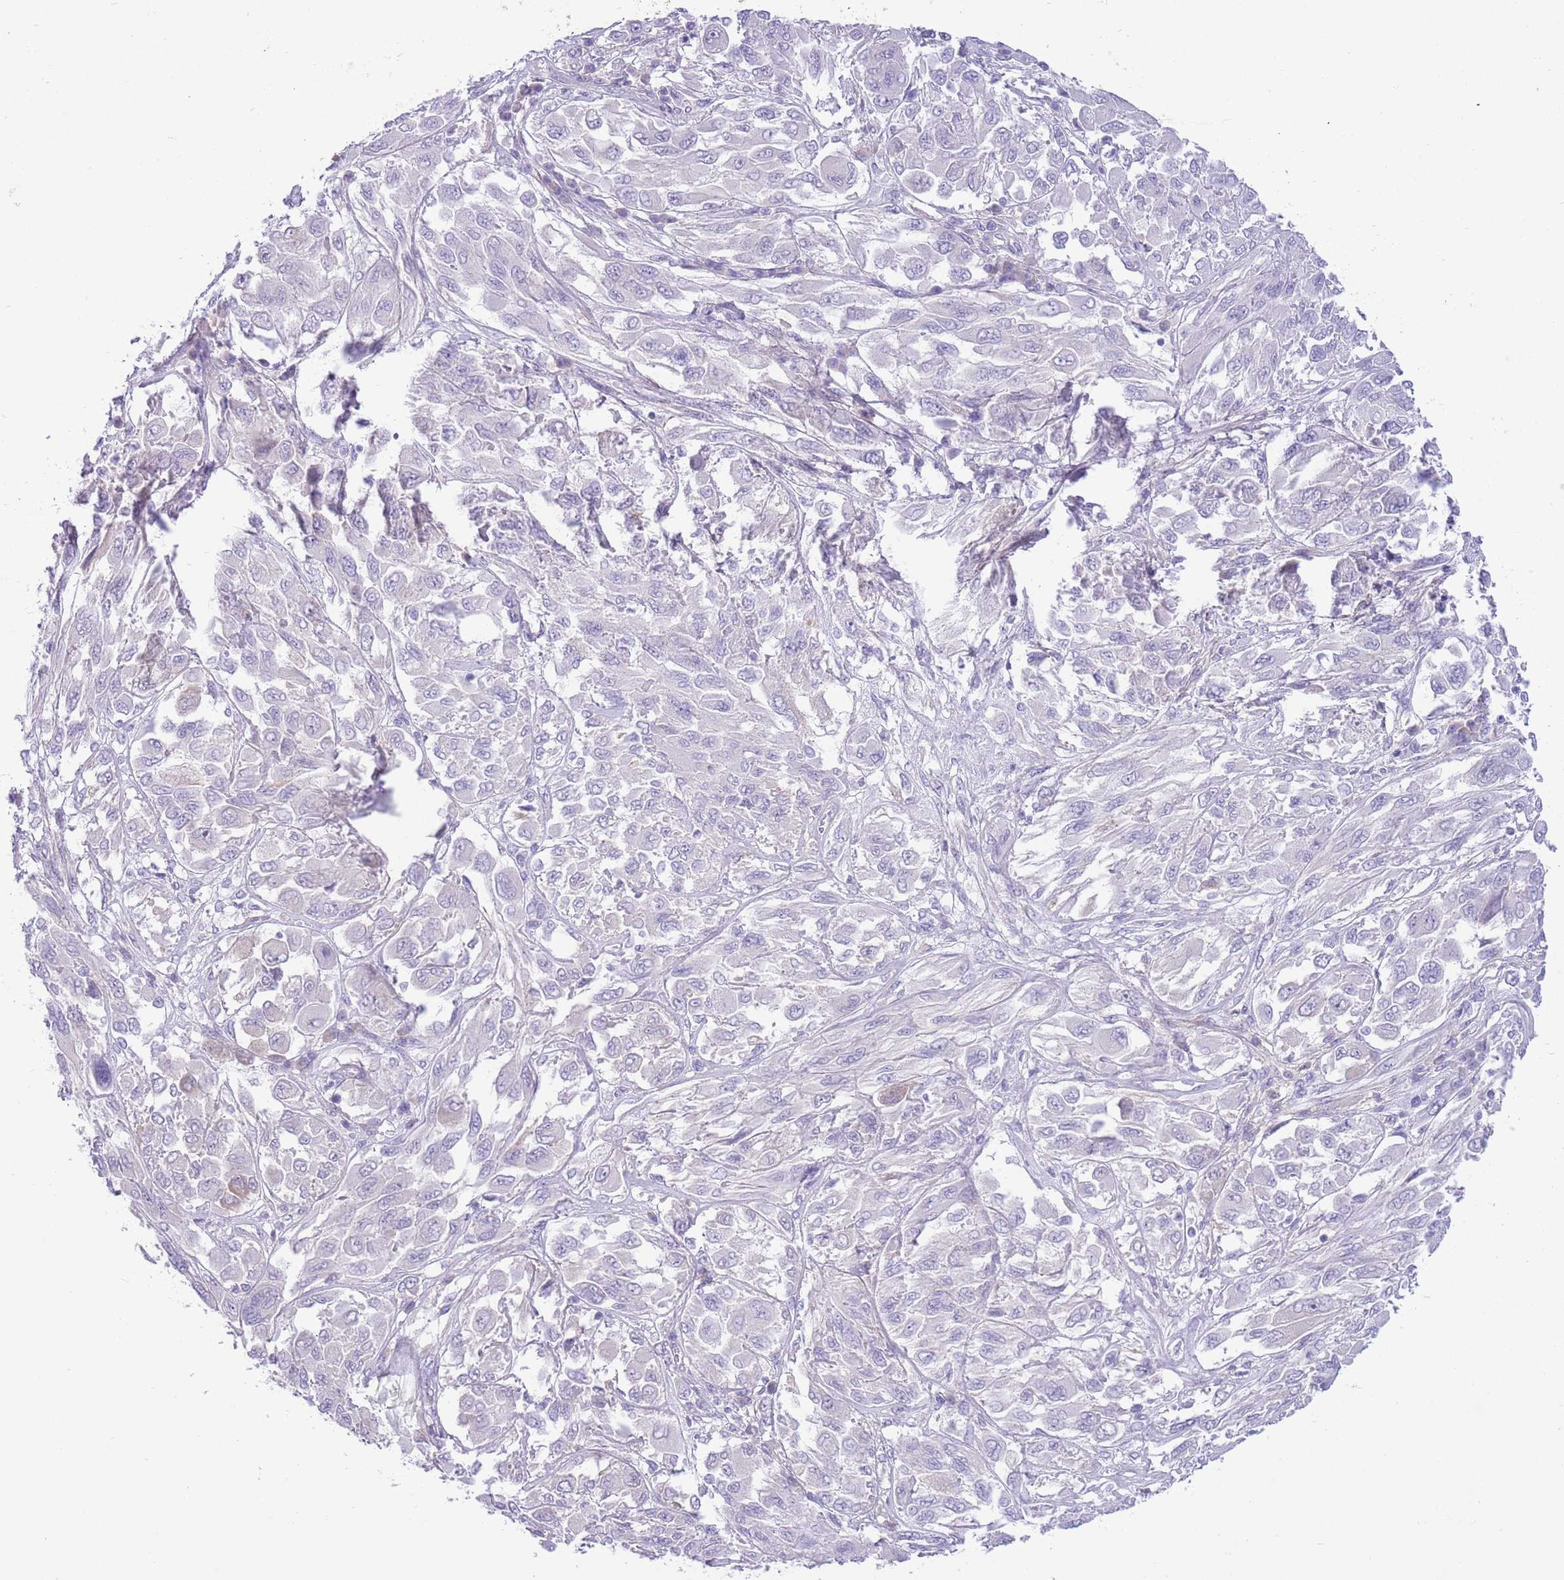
{"staining": {"intensity": "negative", "quantity": "none", "location": "none"}, "tissue": "melanoma", "cell_type": "Tumor cells", "image_type": "cancer", "snomed": [{"axis": "morphology", "description": "Malignant melanoma, NOS"}, {"axis": "topography", "description": "Skin"}], "caption": "High magnification brightfield microscopy of melanoma stained with DAB (brown) and counterstained with hematoxylin (blue): tumor cells show no significant expression.", "gene": "ZC4H2", "patient": {"sex": "female", "age": 91}}